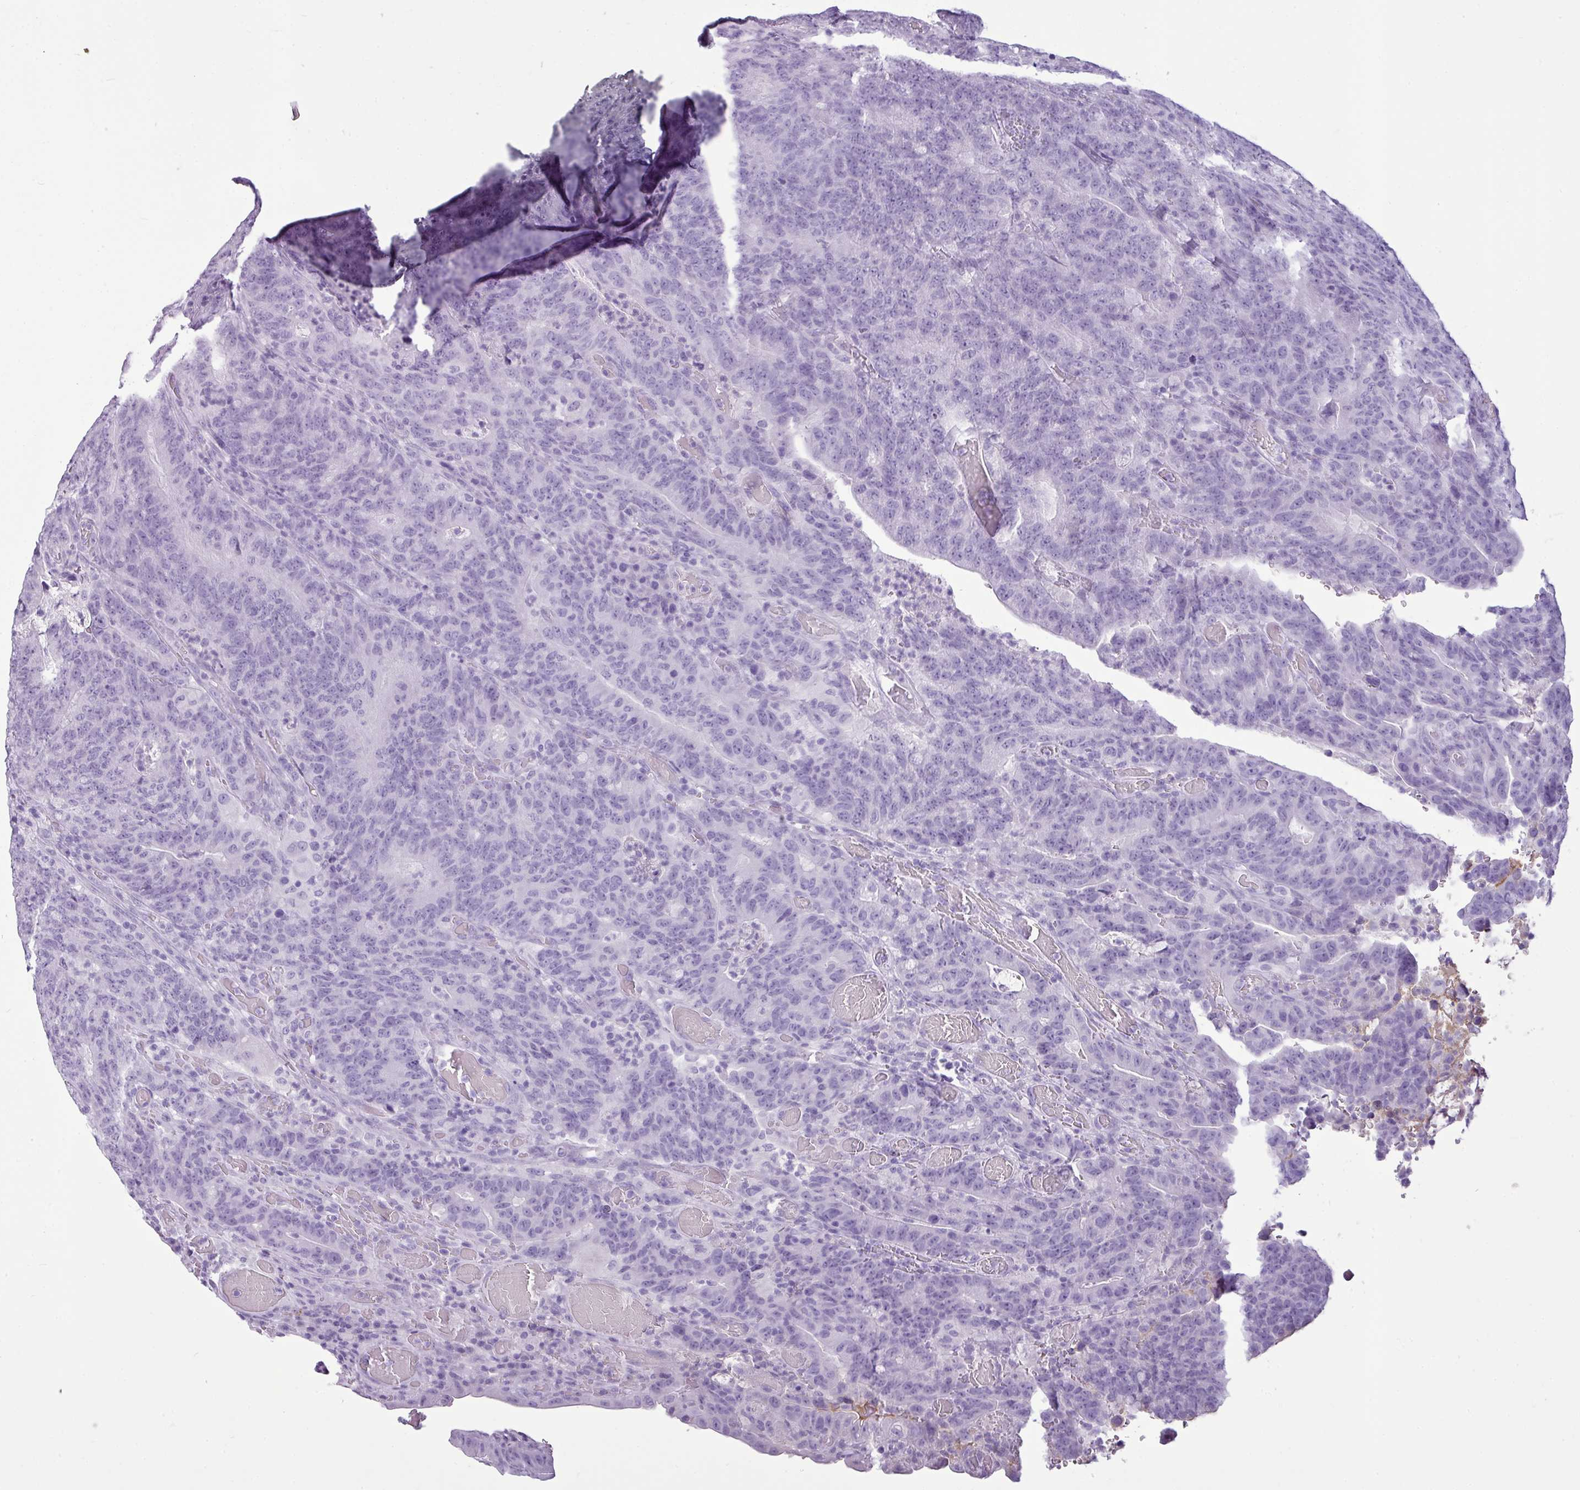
{"staining": {"intensity": "negative", "quantity": "none", "location": "none"}, "tissue": "colorectal cancer", "cell_type": "Tumor cells", "image_type": "cancer", "snomed": [{"axis": "morphology", "description": "Normal tissue, NOS"}, {"axis": "morphology", "description": "Adenocarcinoma, NOS"}, {"axis": "topography", "description": "Colon"}], "caption": "Immunohistochemistry of adenocarcinoma (colorectal) shows no positivity in tumor cells.", "gene": "AMY1B", "patient": {"sex": "female", "age": 75}}